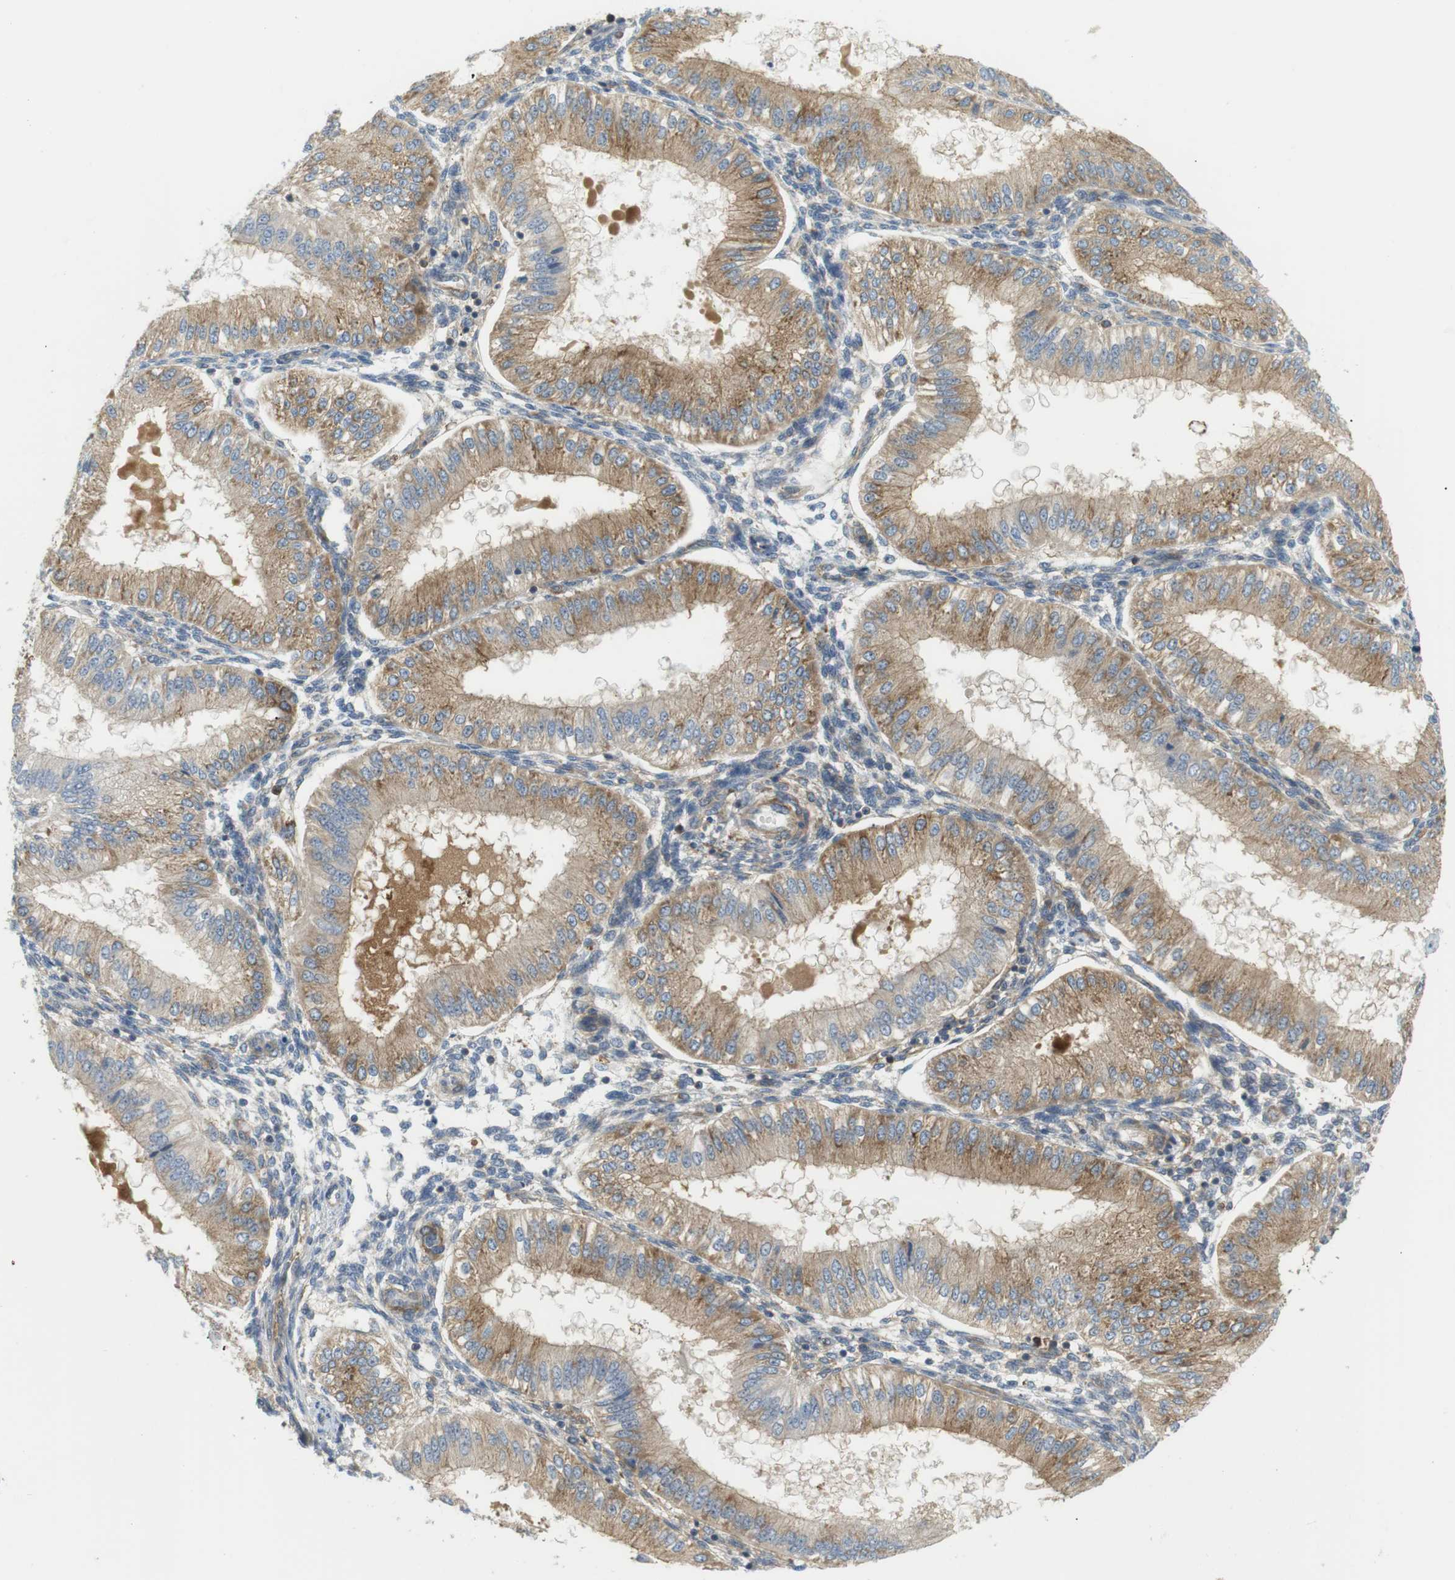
{"staining": {"intensity": "weak", "quantity": "<25%", "location": "cytoplasmic/membranous"}, "tissue": "endometrium", "cell_type": "Cells in endometrial stroma", "image_type": "normal", "snomed": [{"axis": "morphology", "description": "Normal tissue, NOS"}, {"axis": "topography", "description": "Endometrium"}], "caption": "This is a micrograph of immunohistochemistry (IHC) staining of unremarkable endometrium, which shows no expression in cells in endometrial stroma. (Brightfield microscopy of DAB immunohistochemistry at high magnification).", "gene": "TMEM200A", "patient": {"sex": "female", "age": 39}}